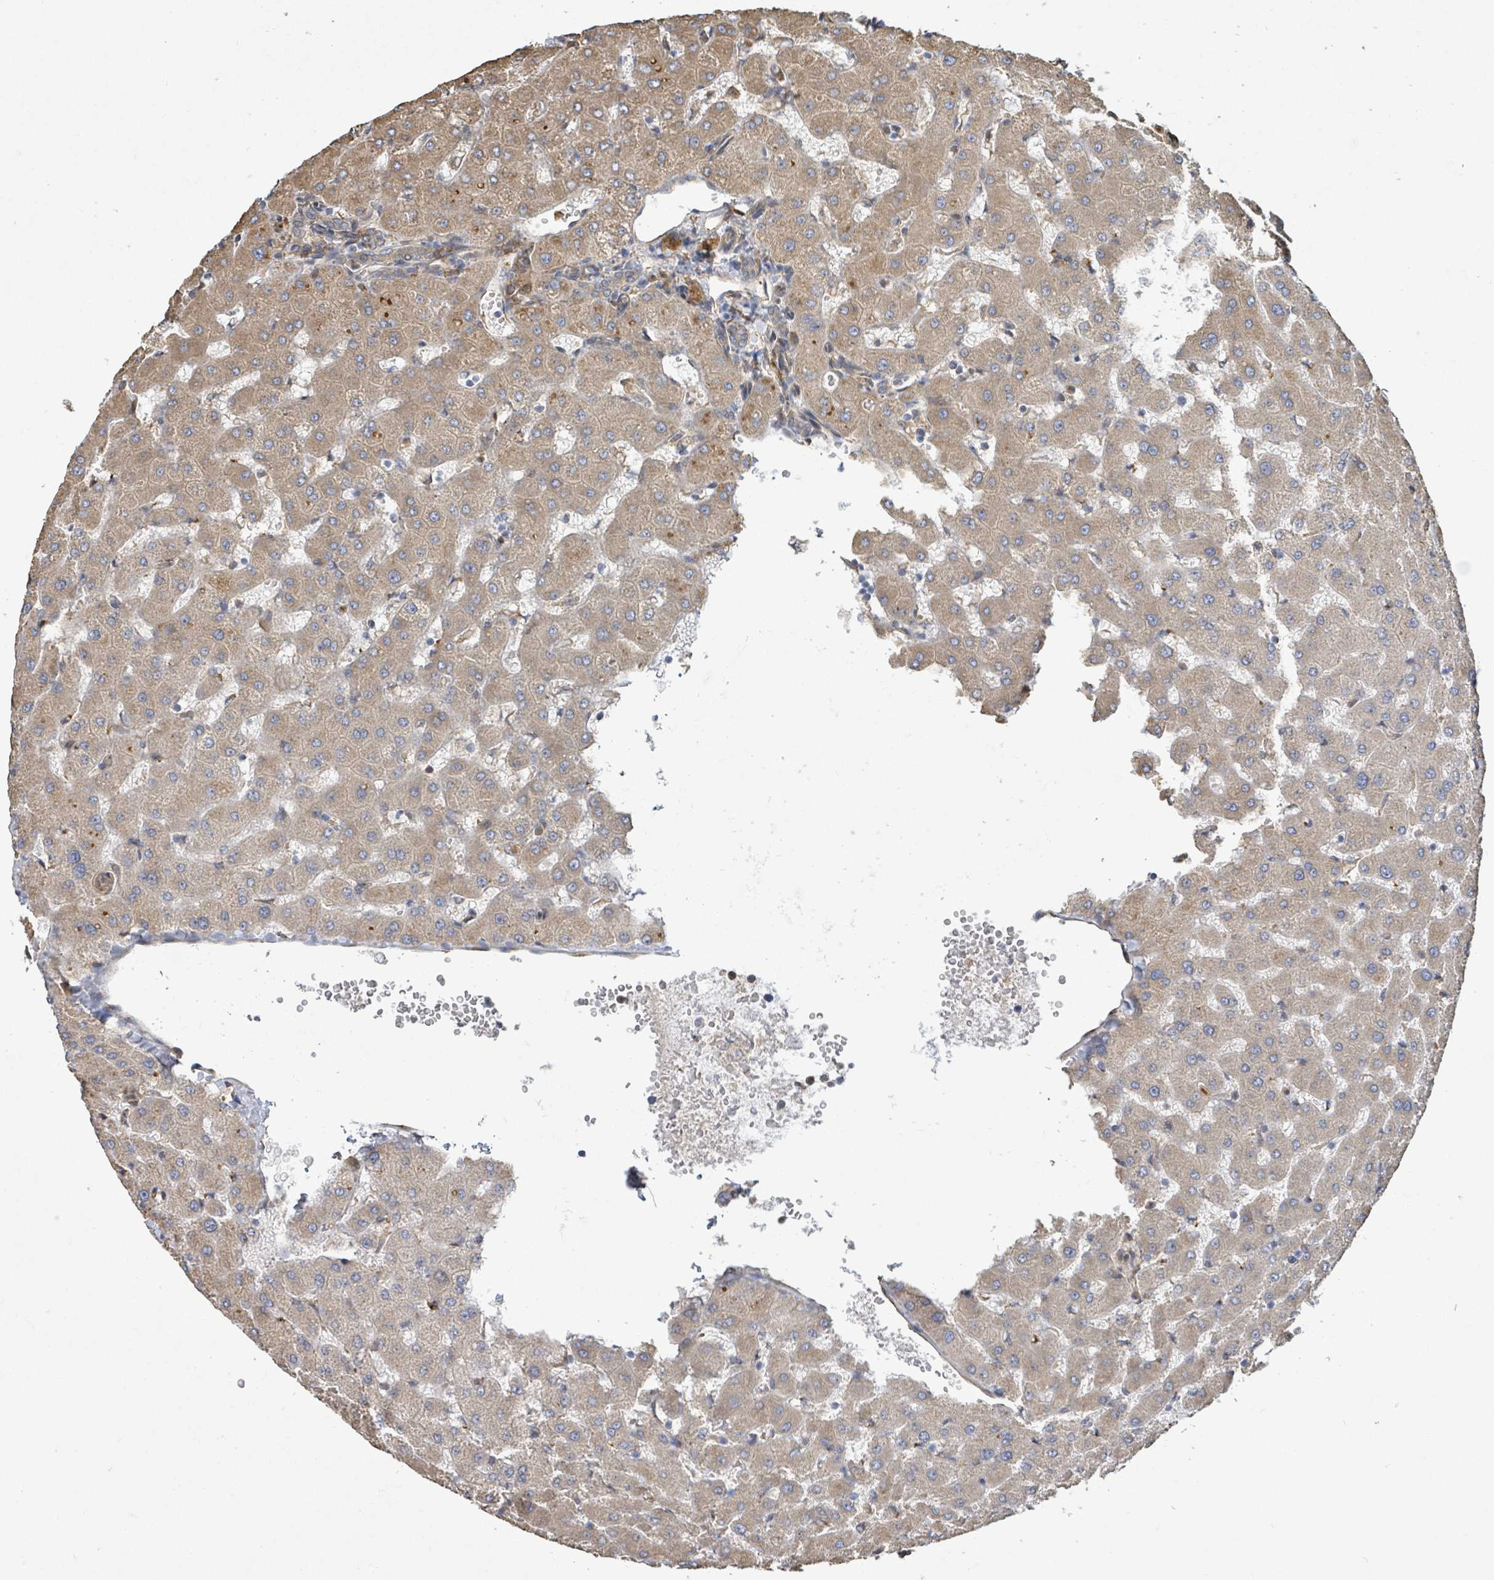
{"staining": {"intensity": "weak", "quantity": ">75%", "location": "cytoplasmic/membranous"}, "tissue": "liver", "cell_type": "Cholangiocytes", "image_type": "normal", "snomed": [{"axis": "morphology", "description": "Normal tissue, NOS"}, {"axis": "topography", "description": "Liver"}], "caption": "Protein staining of normal liver exhibits weak cytoplasmic/membranous positivity in approximately >75% of cholangiocytes.", "gene": "ARPIN", "patient": {"sex": "female", "age": 63}}